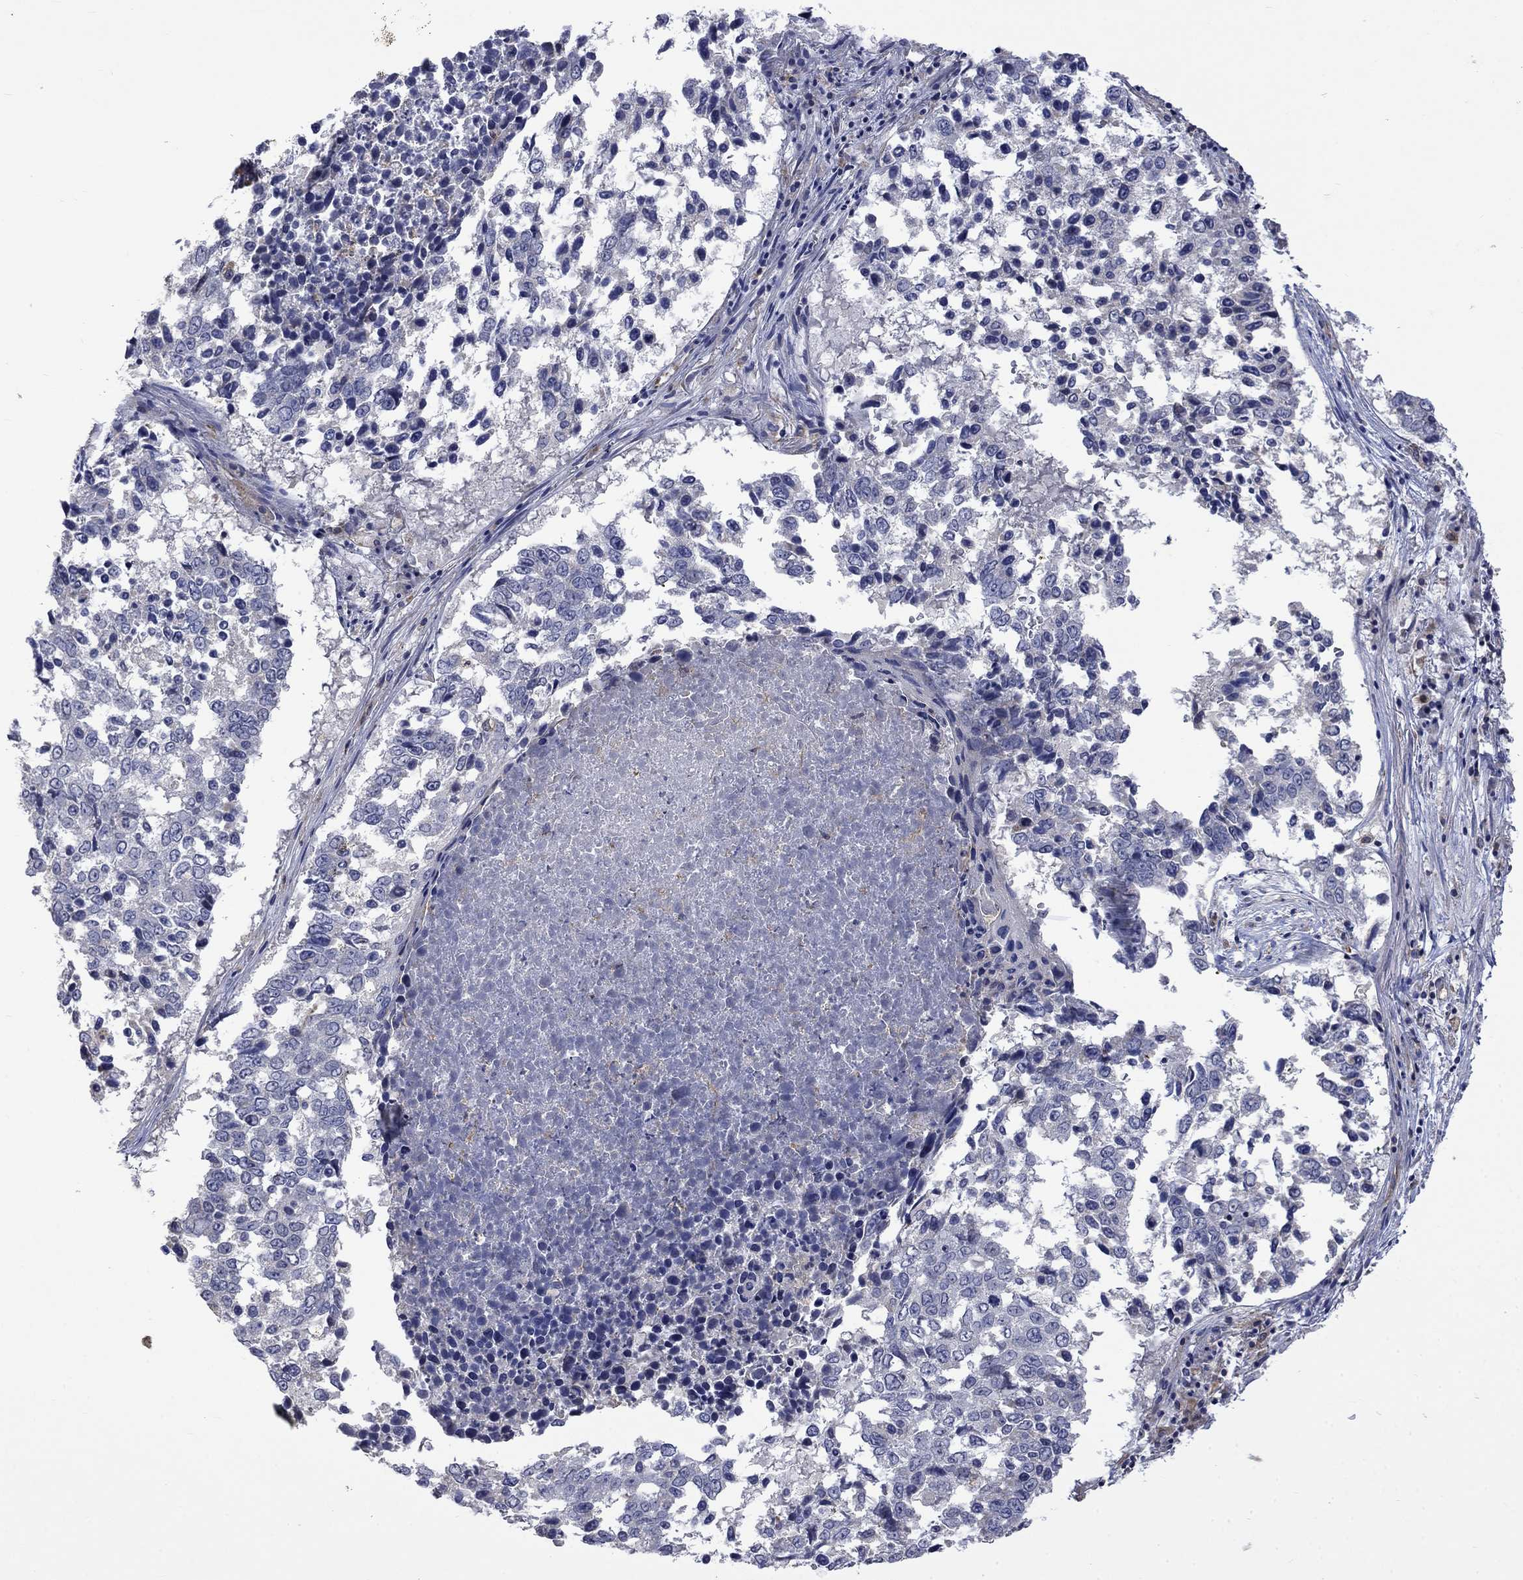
{"staining": {"intensity": "negative", "quantity": "none", "location": "none"}, "tissue": "lung cancer", "cell_type": "Tumor cells", "image_type": "cancer", "snomed": [{"axis": "morphology", "description": "Squamous cell carcinoma, NOS"}, {"axis": "topography", "description": "Lung"}], "caption": "This is an immunohistochemistry histopathology image of human squamous cell carcinoma (lung). There is no staining in tumor cells.", "gene": "CAMKK2", "patient": {"sex": "male", "age": 82}}